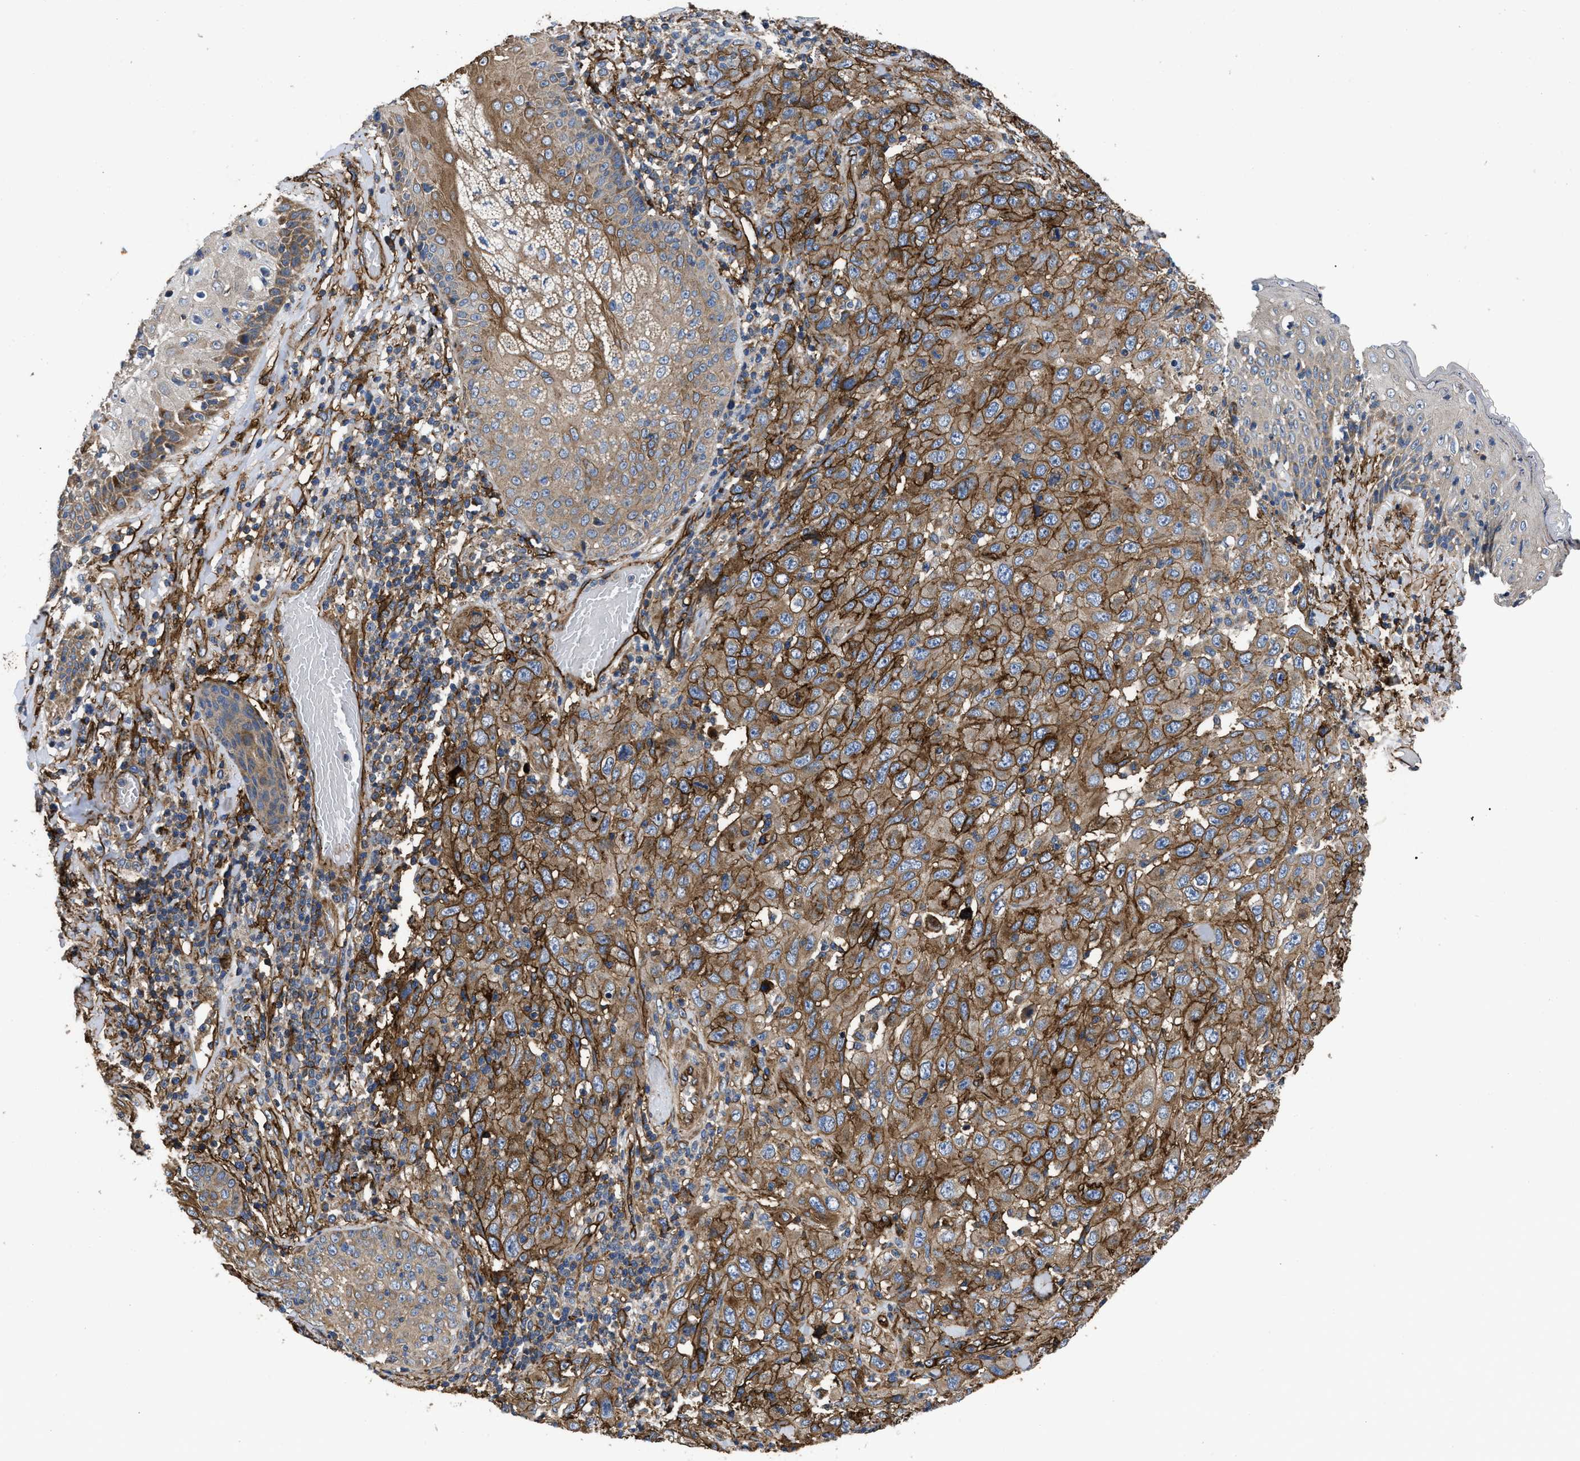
{"staining": {"intensity": "strong", "quantity": ">75%", "location": "cytoplasmic/membranous"}, "tissue": "skin cancer", "cell_type": "Tumor cells", "image_type": "cancer", "snomed": [{"axis": "morphology", "description": "Squamous cell carcinoma, NOS"}, {"axis": "topography", "description": "Skin"}], "caption": "The immunohistochemical stain highlights strong cytoplasmic/membranous expression in tumor cells of skin cancer tissue.", "gene": "NT5E", "patient": {"sex": "female", "age": 88}}